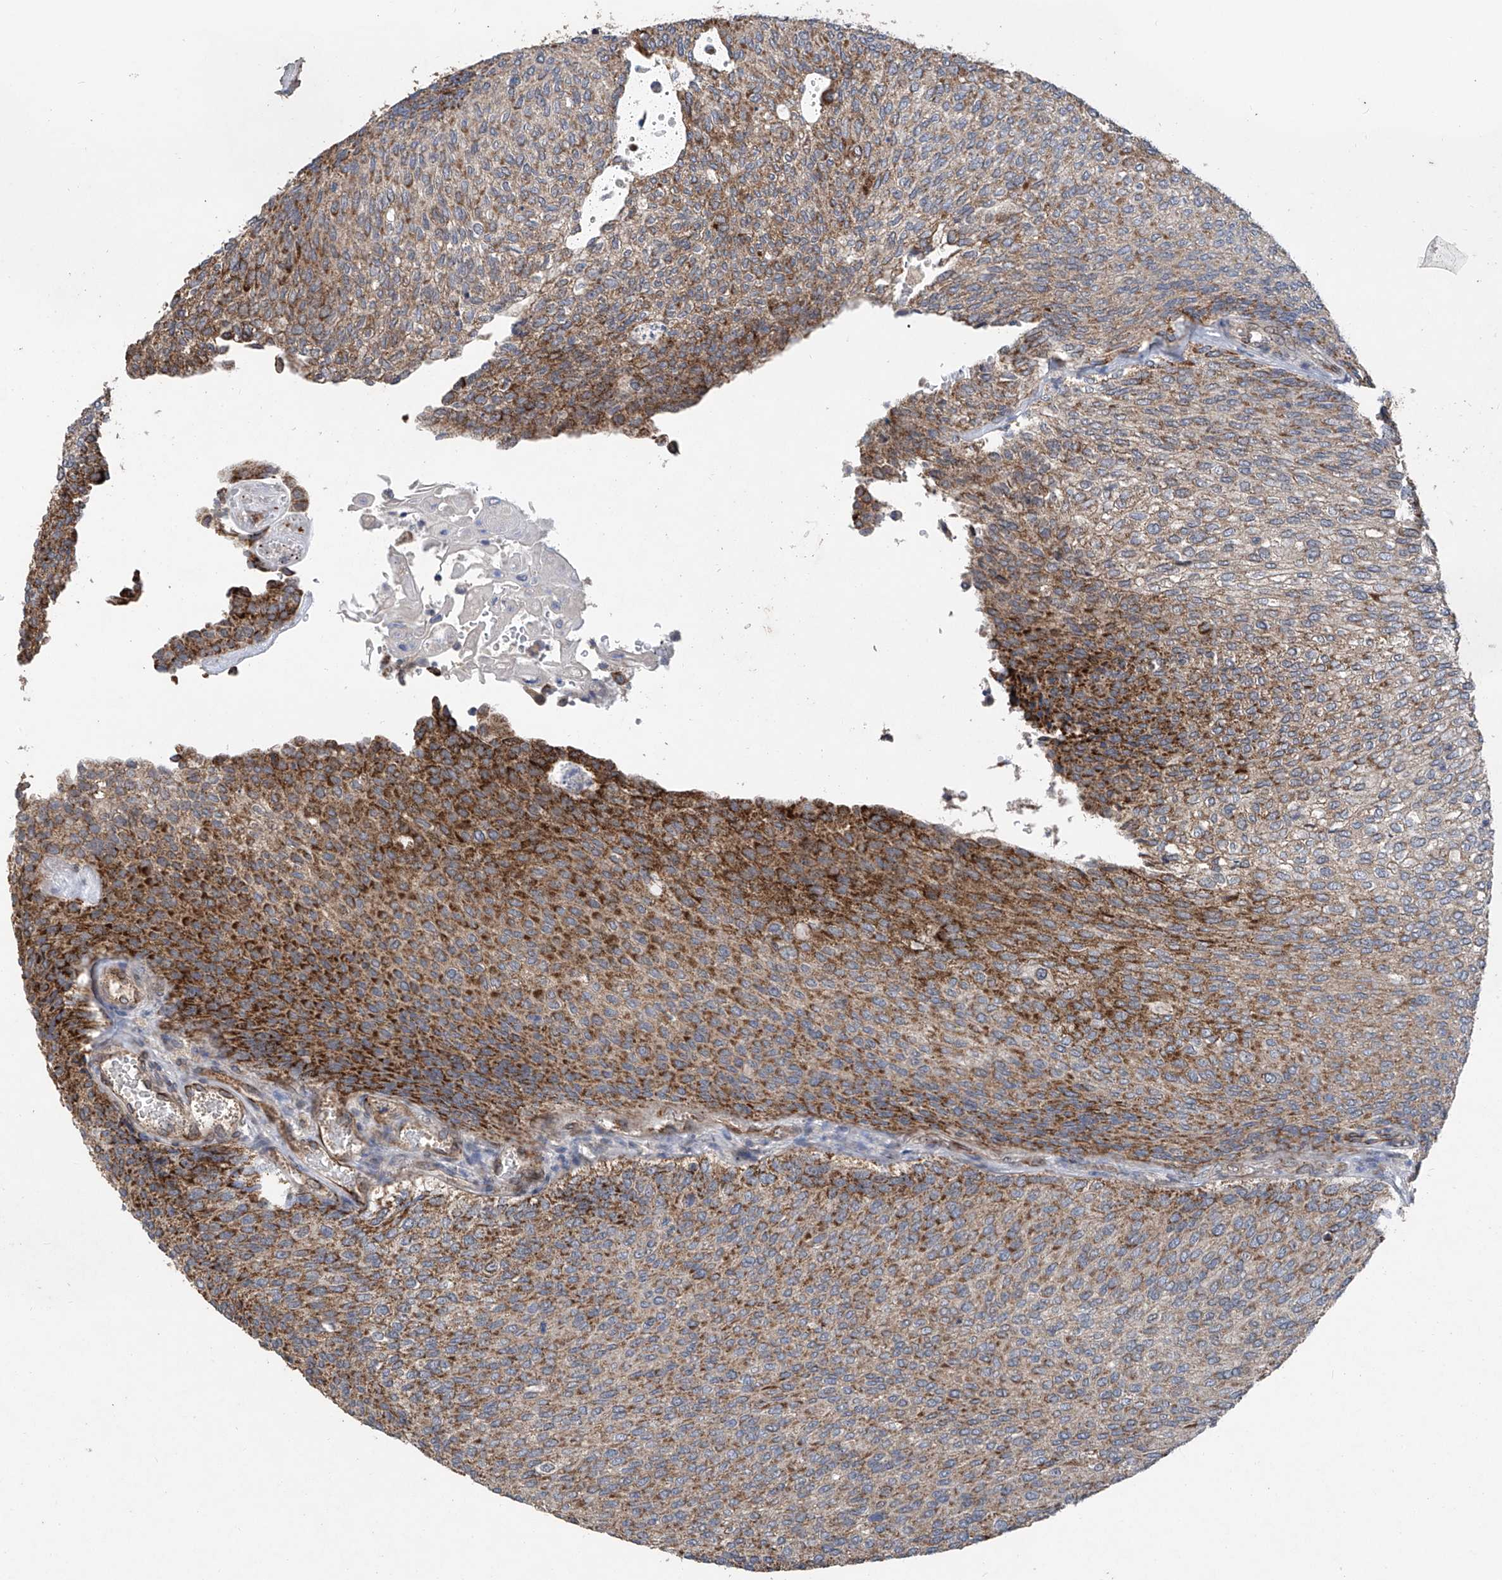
{"staining": {"intensity": "moderate", "quantity": "25%-75%", "location": "cytoplasmic/membranous"}, "tissue": "urothelial cancer", "cell_type": "Tumor cells", "image_type": "cancer", "snomed": [{"axis": "morphology", "description": "Urothelial carcinoma, Low grade"}, {"axis": "topography", "description": "Urinary bladder"}], "caption": "High-magnification brightfield microscopy of urothelial cancer stained with DAB (brown) and counterstained with hematoxylin (blue). tumor cells exhibit moderate cytoplasmic/membranous positivity is present in about25%-75% of cells. The staining is performed using DAB (3,3'-diaminobenzidine) brown chromogen to label protein expression. The nuclei are counter-stained blue using hematoxylin.", "gene": "BCKDHB", "patient": {"sex": "female", "age": 79}}